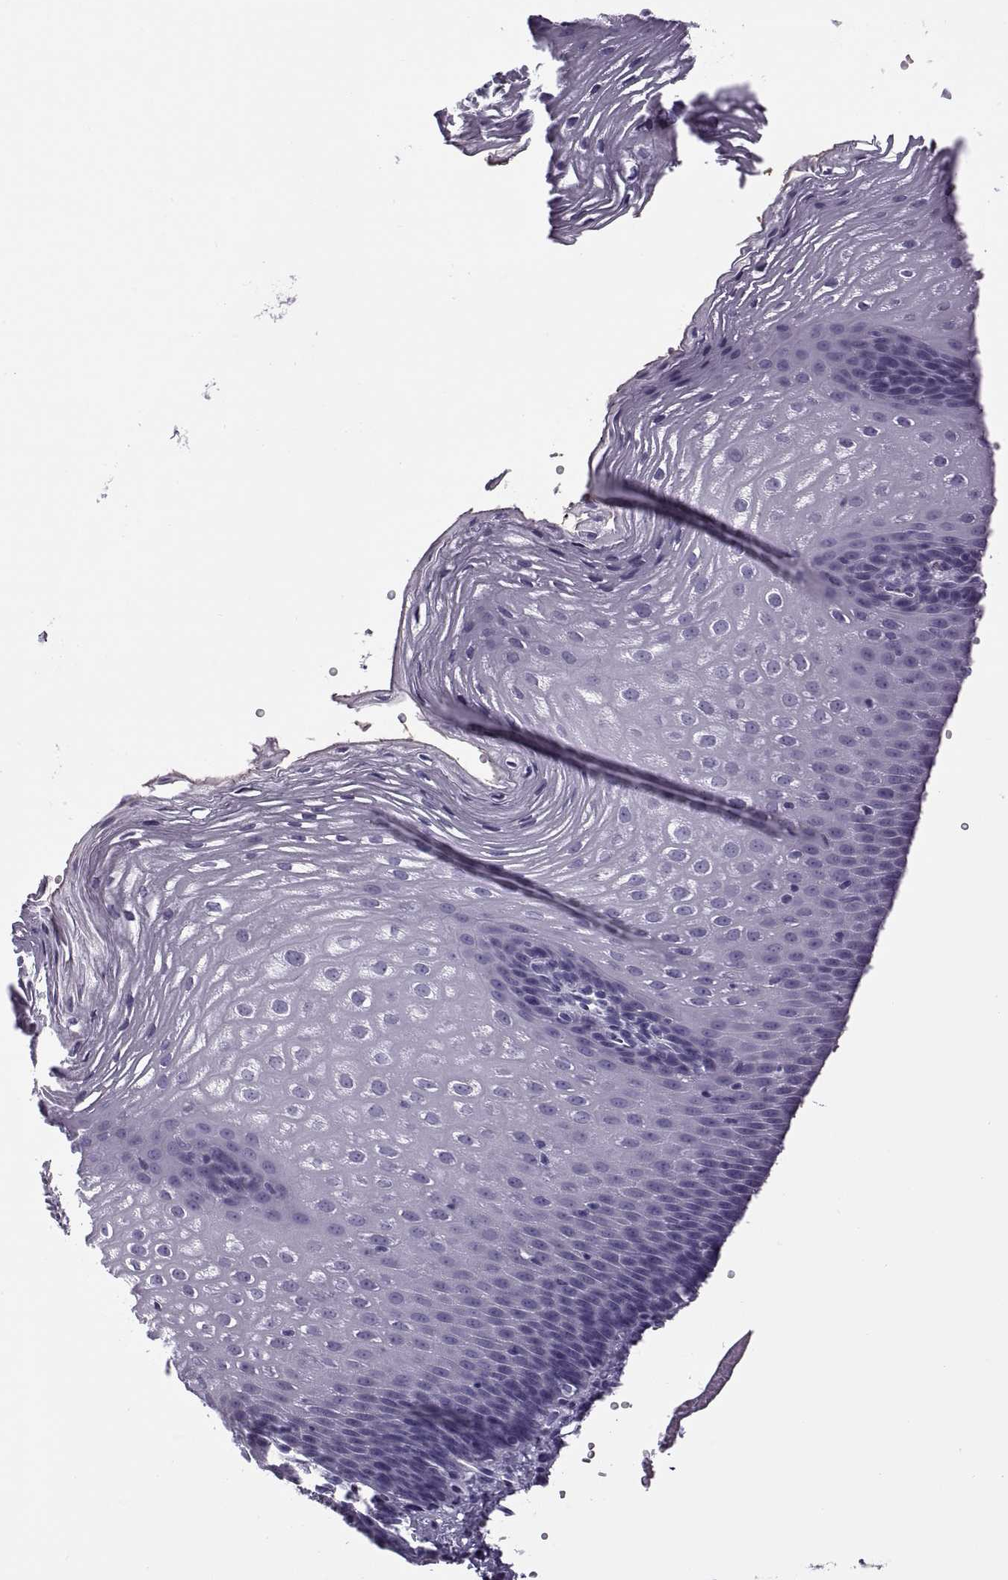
{"staining": {"intensity": "negative", "quantity": "none", "location": "none"}, "tissue": "esophagus", "cell_type": "Squamous epithelial cells", "image_type": "normal", "snomed": [{"axis": "morphology", "description": "Normal tissue, NOS"}, {"axis": "topography", "description": "Esophagus"}], "caption": "Immunohistochemistry (IHC) micrograph of normal human esophagus stained for a protein (brown), which demonstrates no positivity in squamous epithelial cells.", "gene": "RLBP1", "patient": {"sex": "male", "age": 72}}